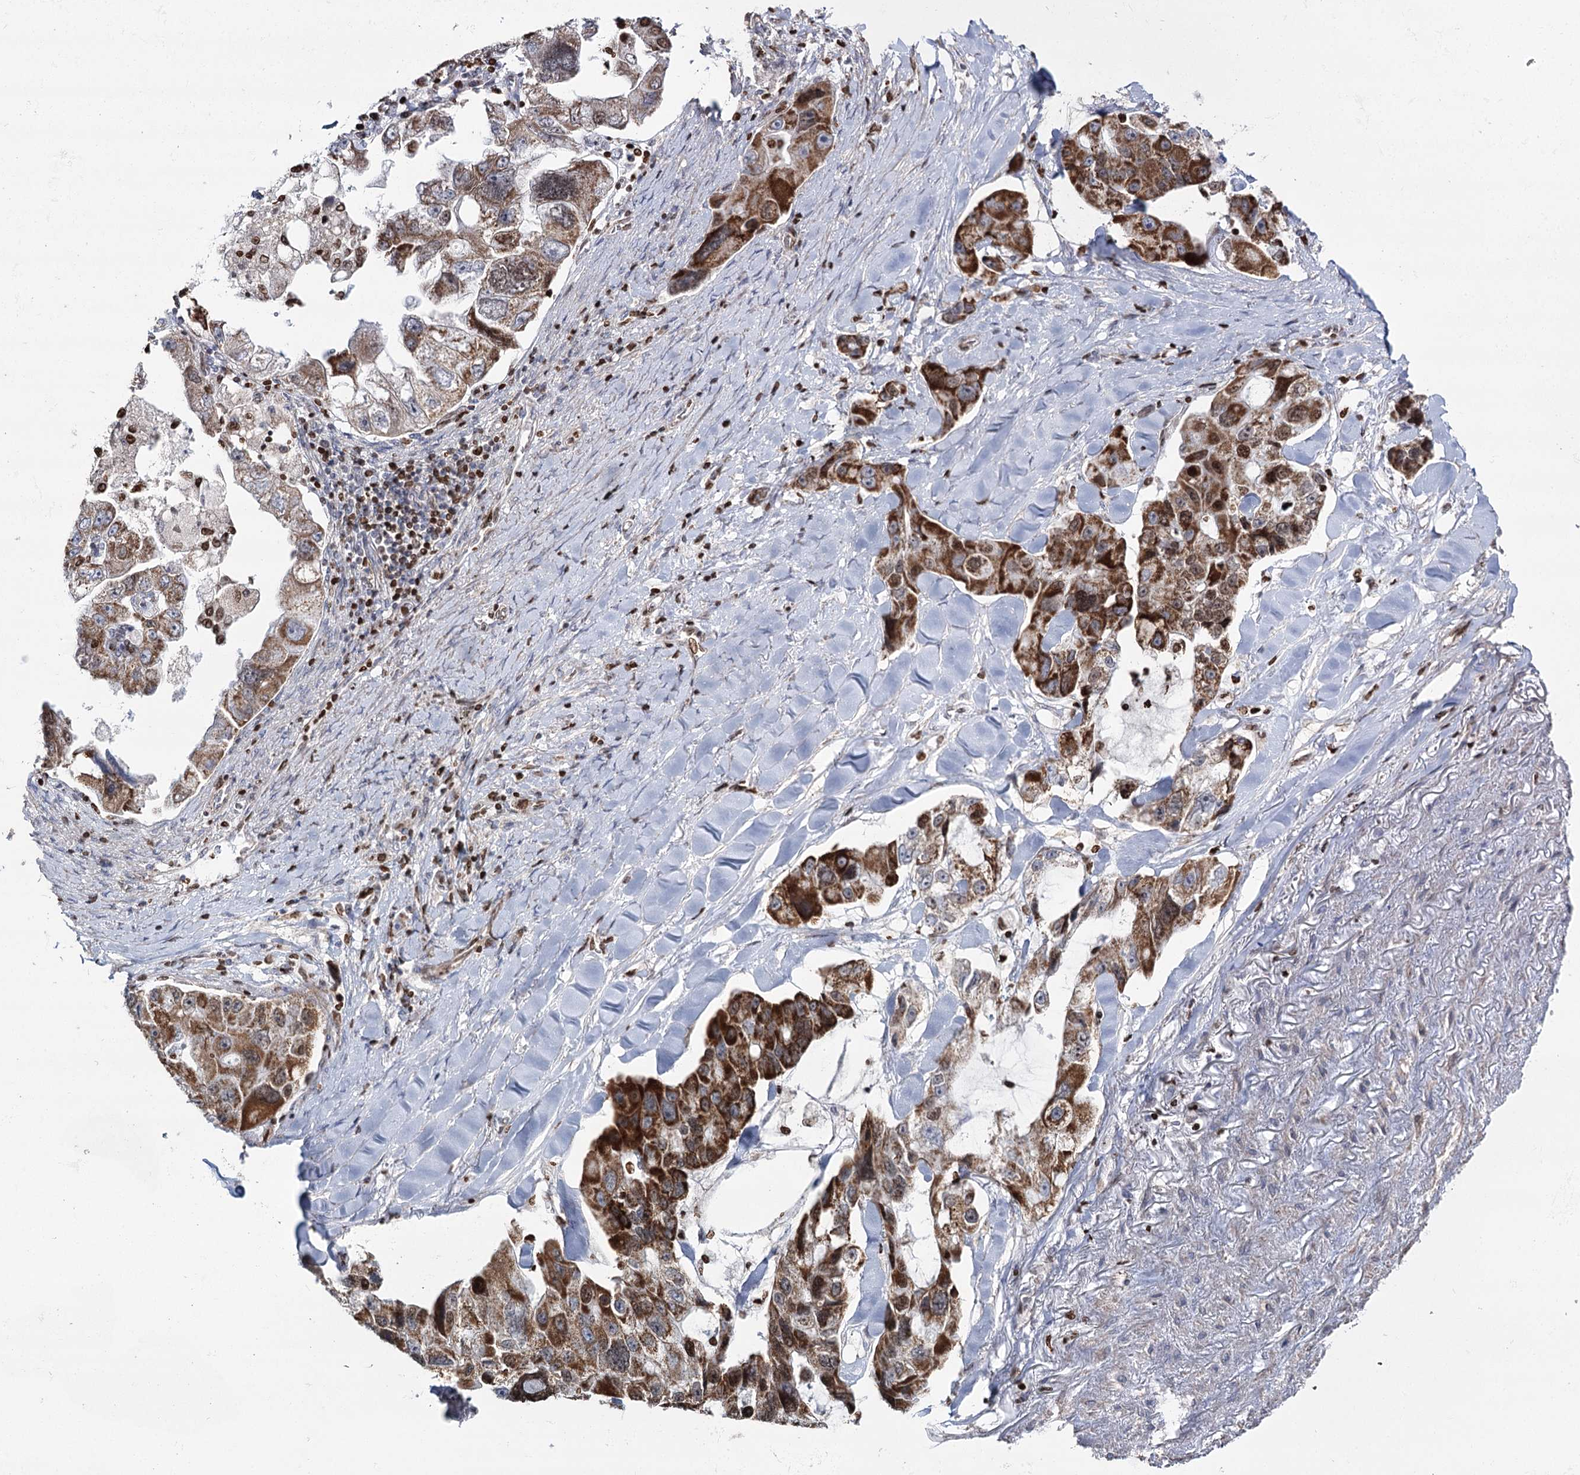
{"staining": {"intensity": "strong", "quantity": ">75%", "location": "cytoplasmic/membranous"}, "tissue": "lung cancer", "cell_type": "Tumor cells", "image_type": "cancer", "snomed": [{"axis": "morphology", "description": "Adenocarcinoma, NOS"}, {"axis": "topography", "description": "Lung"}], "caption": "Immunohistochemistry (IHC) photomicrograph of neoplastic tissue: lung cancer stained using immunohistochemistry reveals high levels of strong protein expression localized specifically in the cytoplasmic/membranous of tumor cells, appearing as a cytoplasmic/membranous brown color.", "gene": "PDHX", "patient": {"sex": "female", "age": 54}}